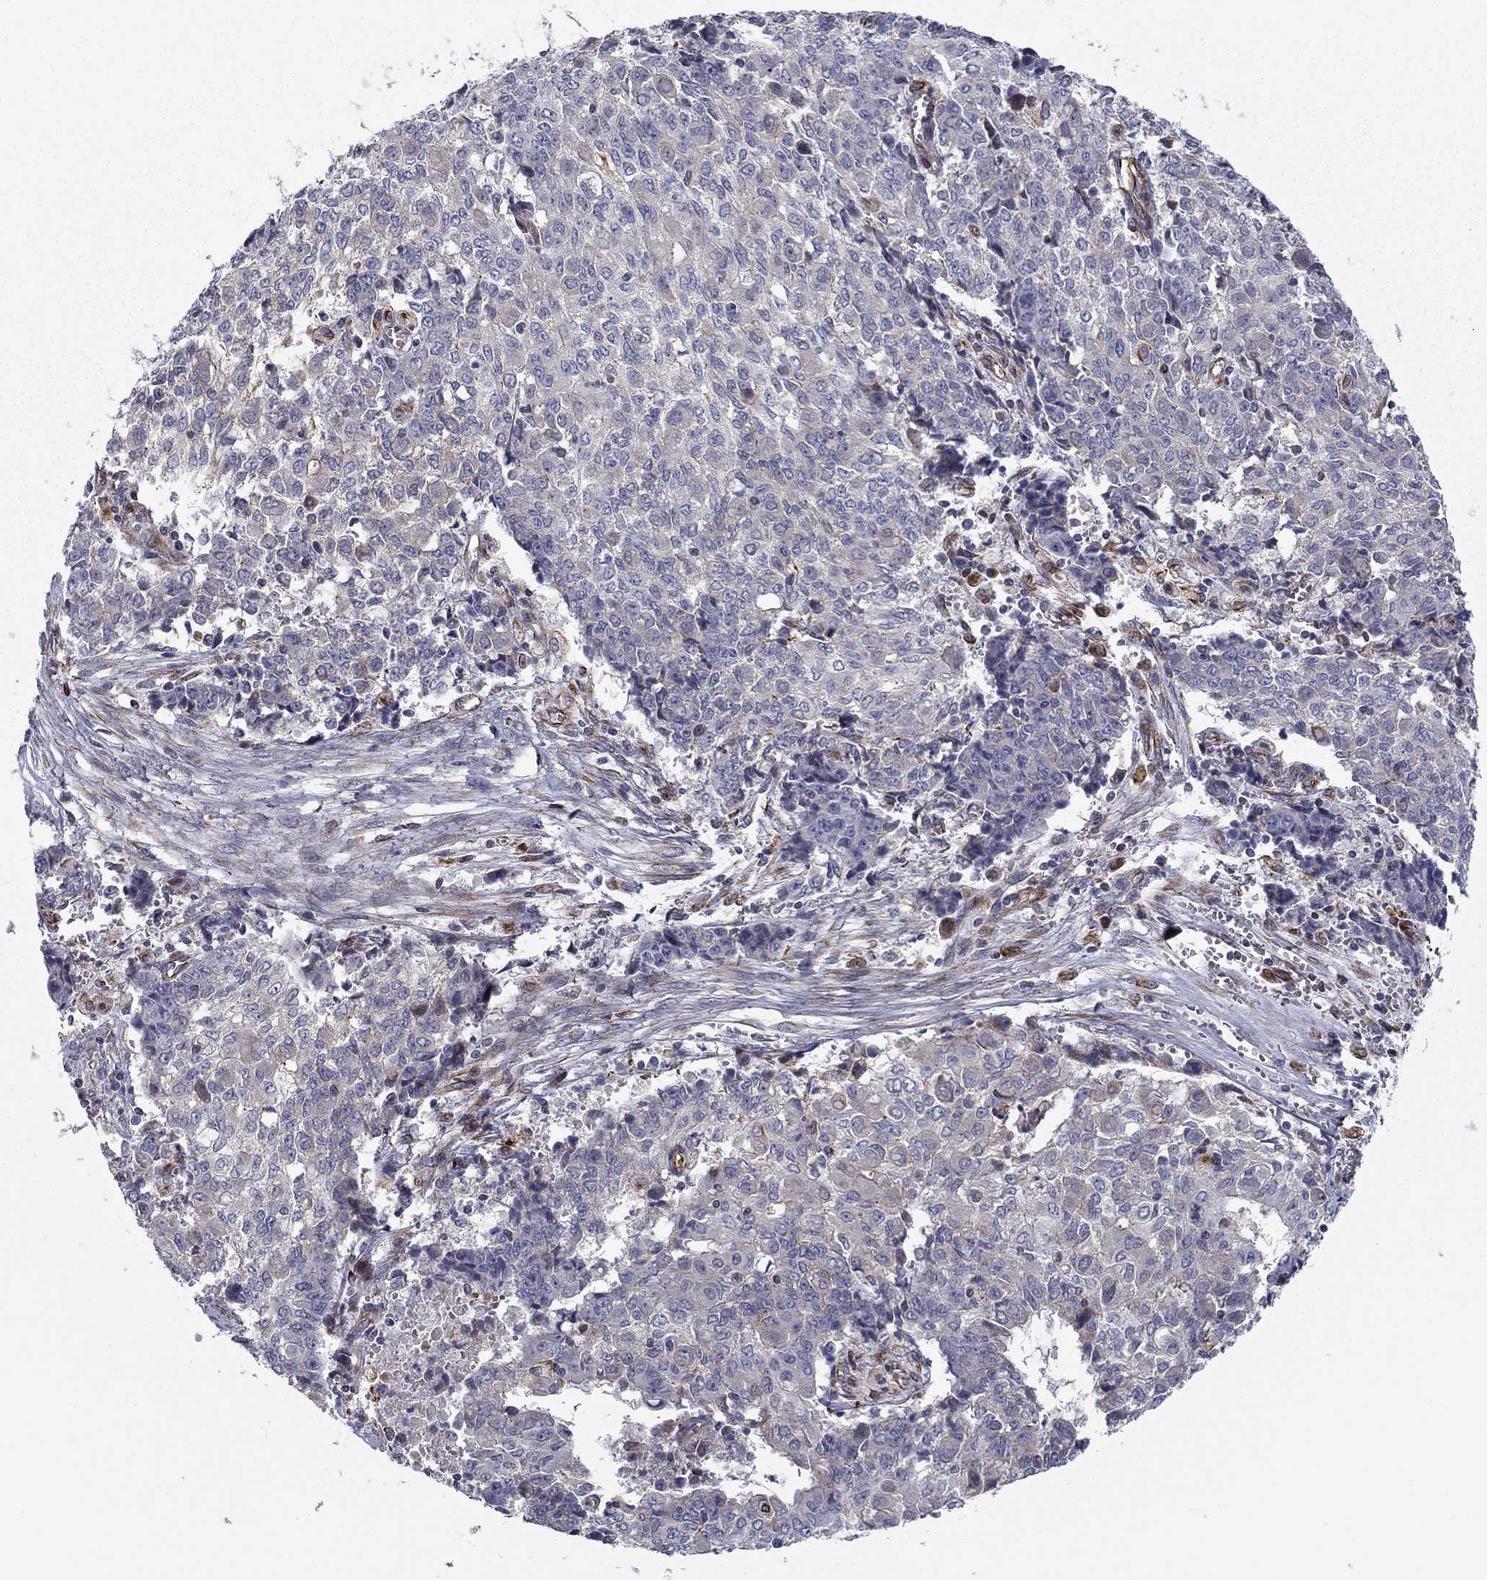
{"staining": {"intensity": "negative", "quantity": "none", "location": "none"}, "tissue": "ovarian cancer", "cell_type": "Tumor cells", "image_type": "cancer", "snomed": [{"axis": "morphology", "description": "Carcinoma, endometroid"}, {"axis": "topography", "description": "Ovary"}], "caption": "Protein analysis of ovarian endometroid carcinoma exhibits no significant staining in tumor cells.", "gene": "CLSTN1", "patient": {"sex": "female", "age": 42}}